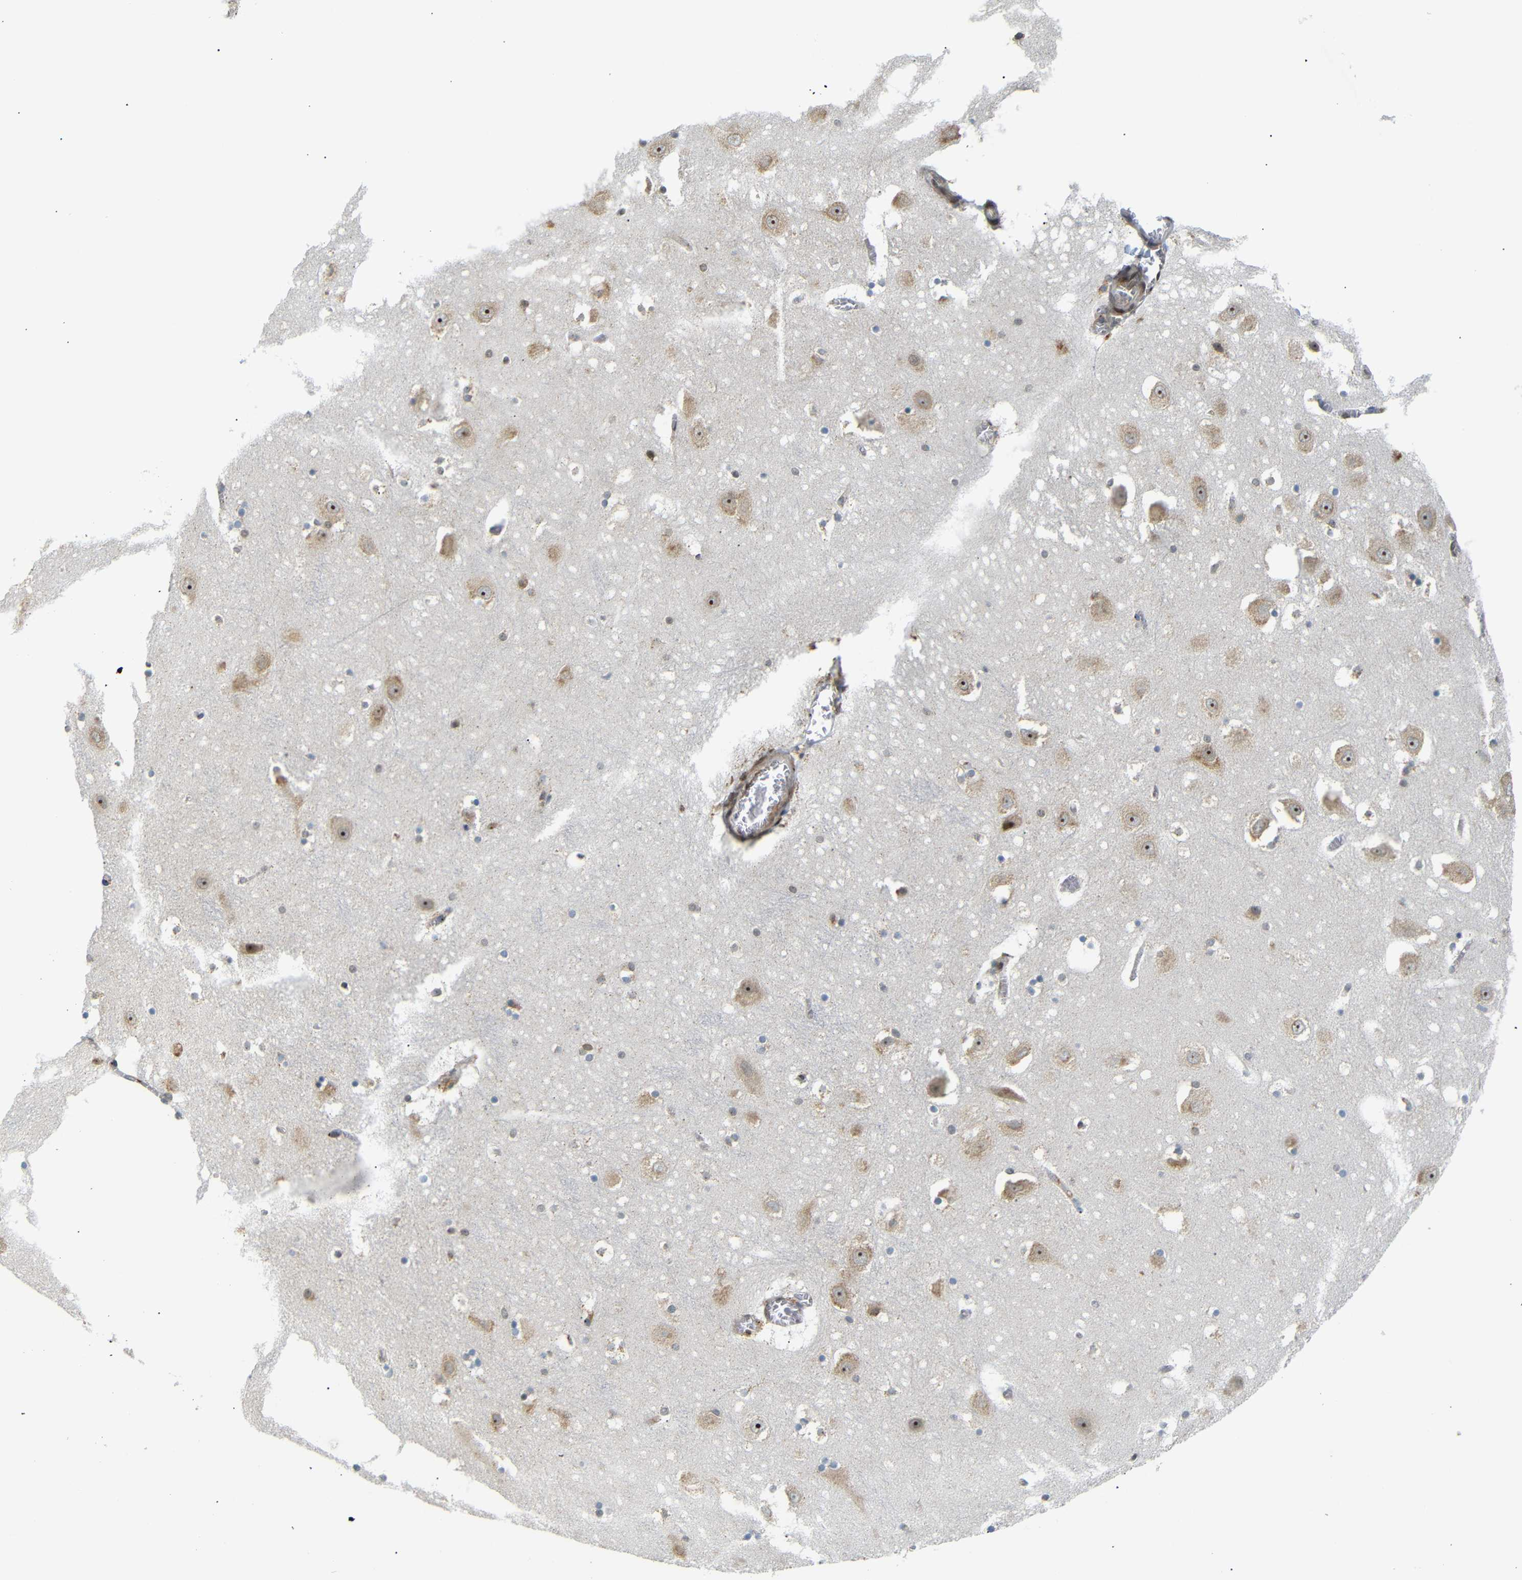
{"staining": {"intensity": "moderate", "quantity": "<25%", "location": "cytoplasmic/membranous"}, "tissue": "hippocampus", "cell_type": "Glial cells", "image_type": "normal", "snomed": [{"axis": "morphology", "description": "Normal tissue, NOS"}, {"axis": "topography", "description": "Hippocampus"}], "caption": "Hippocampus stained with immunohistochemistry (IHC) reveals moderate cytoplasmic/membranous expression in about <25% of glial cells.", "gene": "SPCS2", "patient": {"sex": "male", "age": 45}}